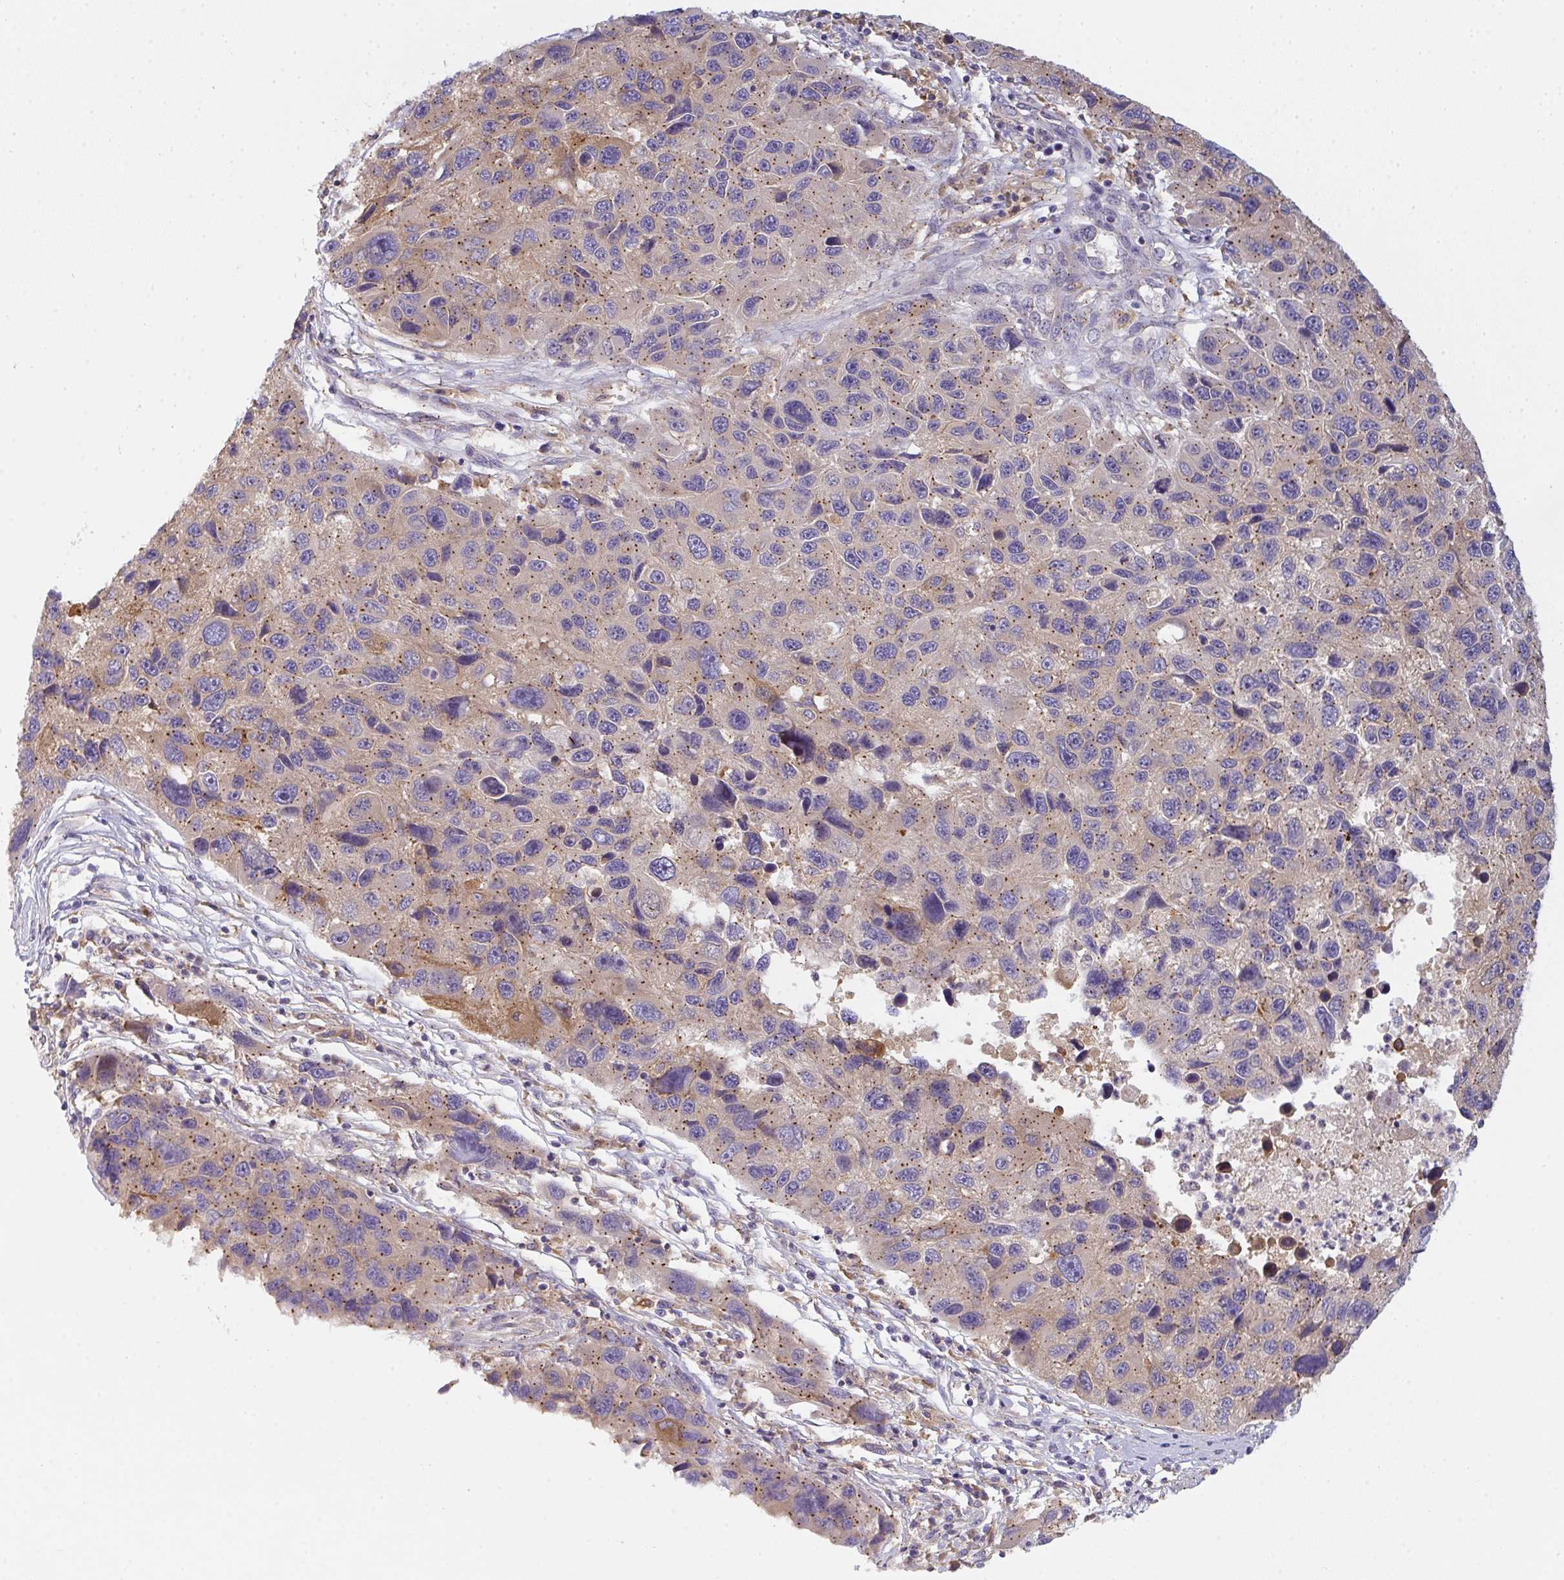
{"staining": {"intensity": "weak", "quantity": "25%-75%", "location": "cytoplasmic/membranous"}, "tissue": "melanoma", "cell_type": "Tumor cells", "image_type": "cancer", "snomed": [{"axis": "morphology", "description": "Malignant melanoma, NOS"}, {"axis": "topography", "description": "Skin"}], "caption": "Weak cytoplasmic/membranous positivity for a protein is present in about 25%-75% of tumor cells of melanoma using IHC.", "gene": "SNX5", "patient": {"sex": "male", "age": 53}}